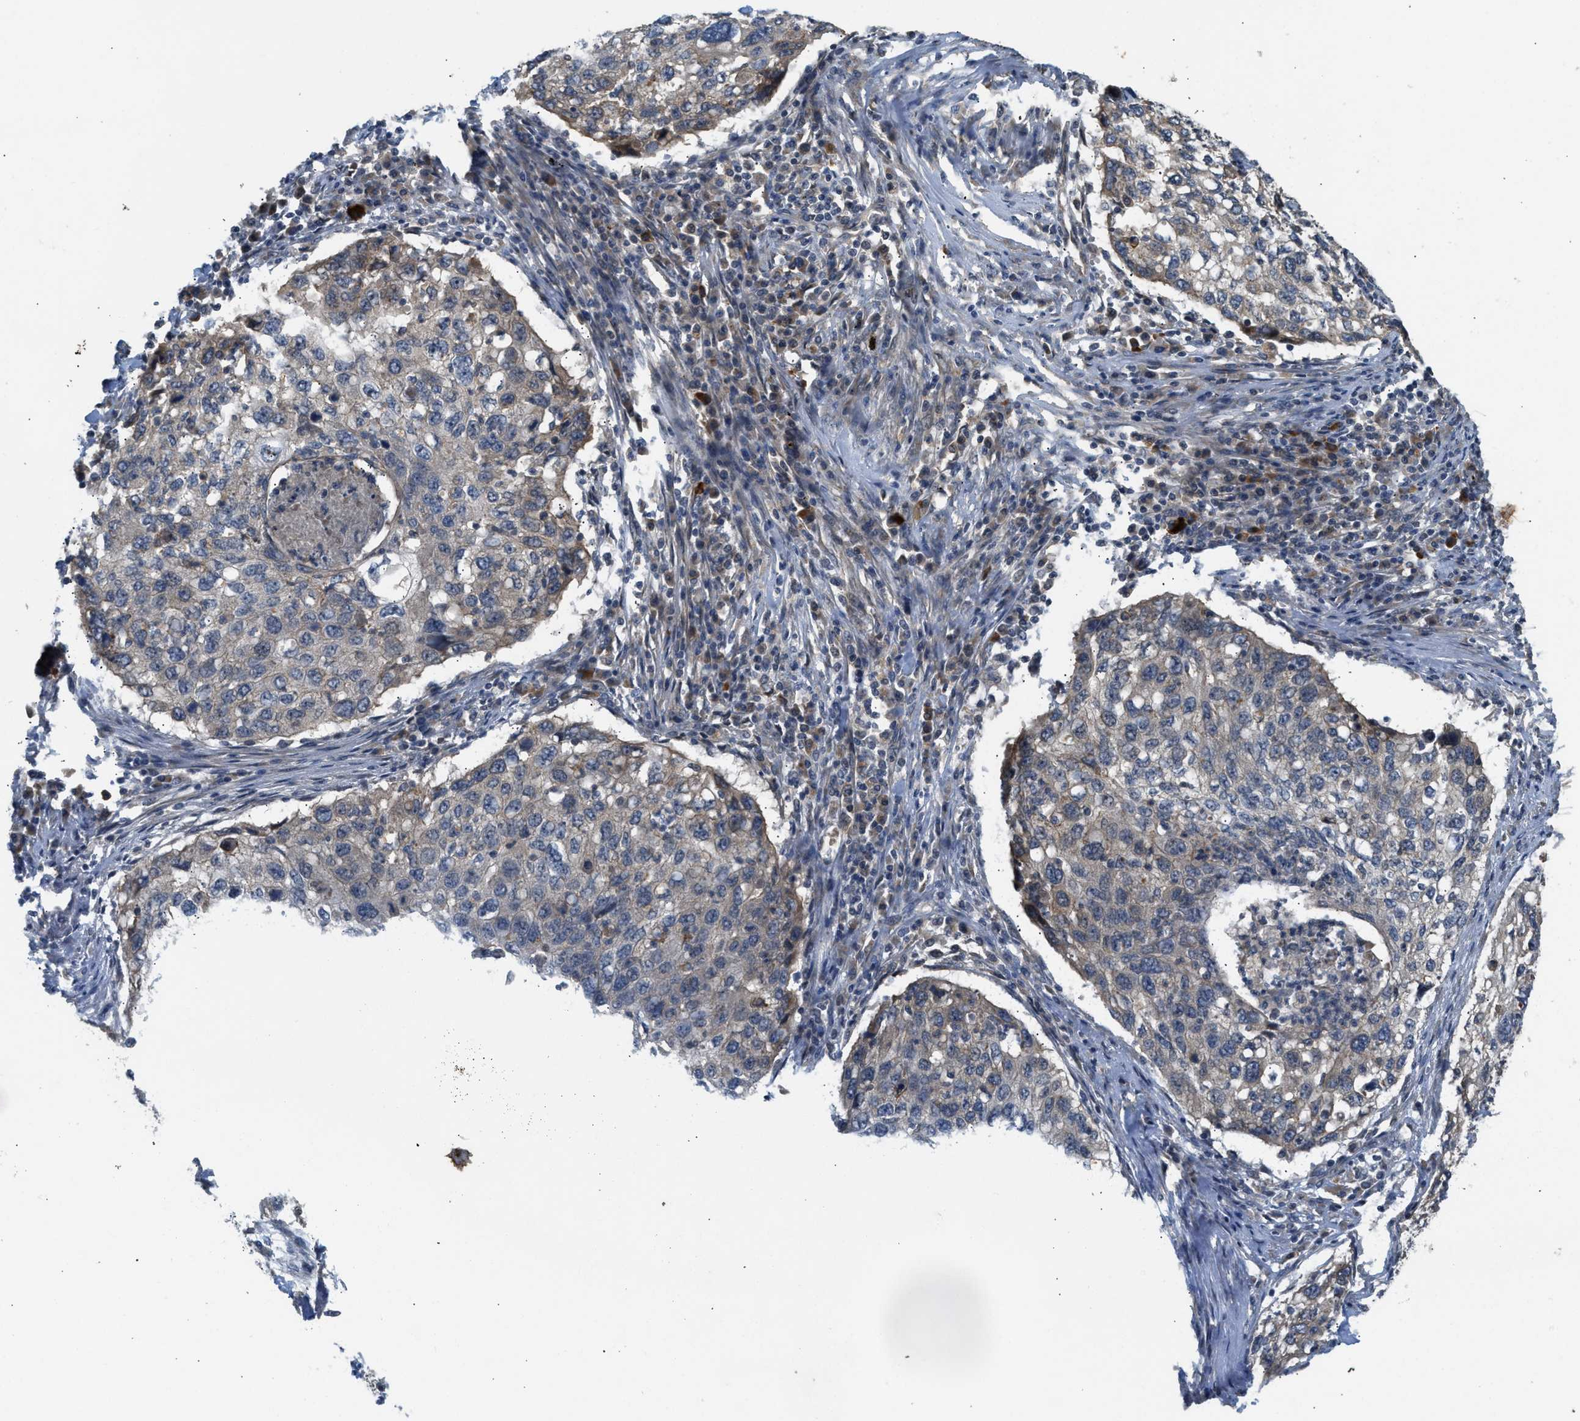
{"staining": {"intensity": "weak", "quantity": "<25%", "location": "cytoplasmic/membranous"}, "tissue": "lung cancer", "cell_type": "Tumor cells", "image_type": "cancer", "snomed": [{"axis": "morphology", "description": "Squamous cell carcinoma, NOS"}, {"axis": "topography", "description": "Lung"}], "caption": "A high-resolution image shows IHC staining of lung cancer, which demonstrates no significant expression in tumor cells.", "gene": "ADCY8", "patient": {"sex": "female", "age": 63}}